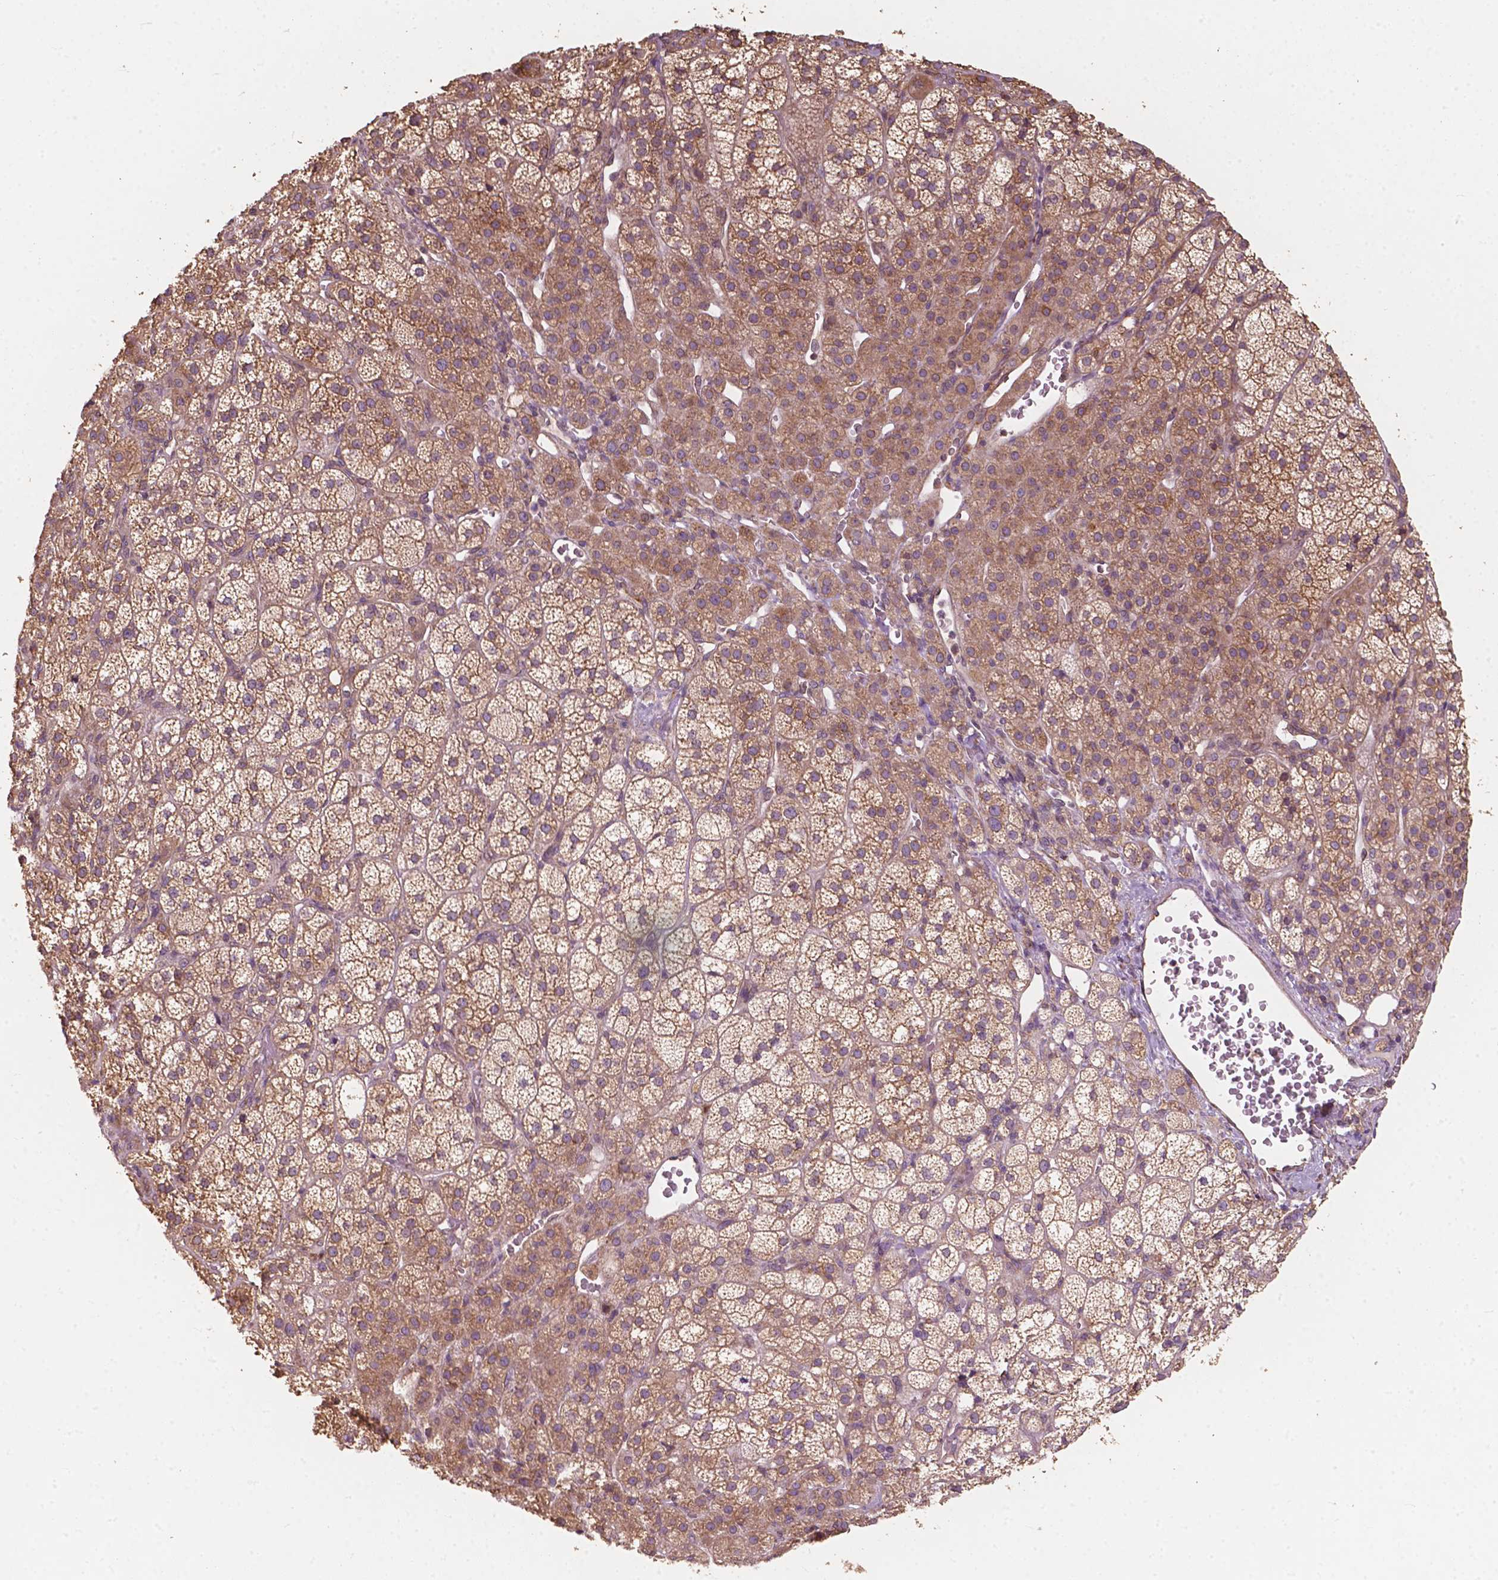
{"staining": {"intensity": "strong", "quantity": "25%-75%", "location": "cytoplasmic/membranous"}, "tissue": "adrenal gland", "cell_type": "Glandular cells", "image_type": "normal", "snomed": [{"axis": "morphology", "description": "Normal tissue, NOS"}, {"axis": "topography", "description": "Adrenal gland"}], "caption": "Adrenal gland stained with DAB (3,3'-diaminobenzidine) IHC exhibits high levels of strong cytoplasmic/membranous staining in about 25%-75% of glandular cells.", "gene": "G3BP1", "patient": {"sex": "female", "age": 60}}